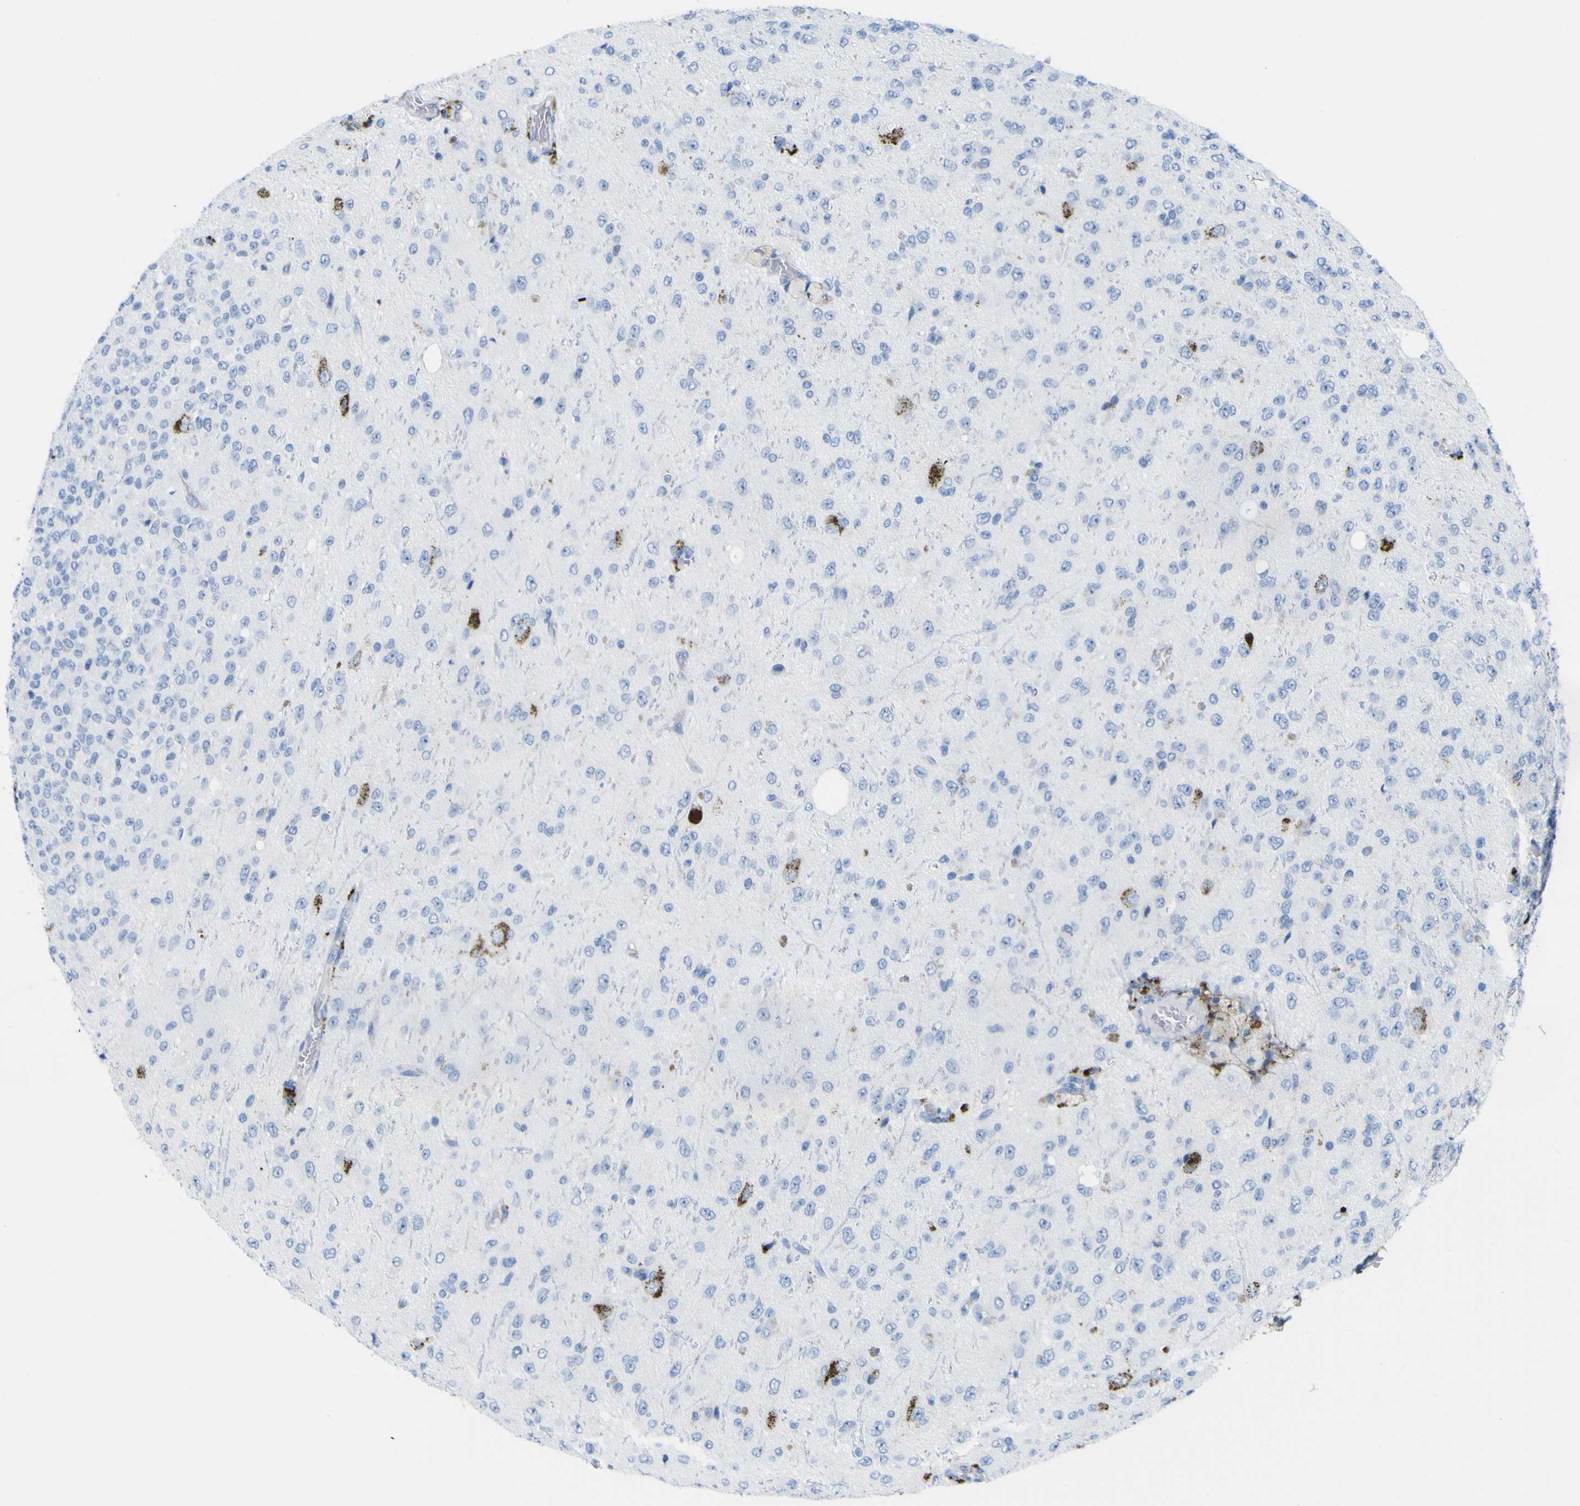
{"staining": {"intensity": "negative", "quantity": "none", "location": "none"}, "tissue": "glioma", "cell_type": "Tumor cells", "image_type": "cancer", "snomed": [{"axis": "morphology", "description": "Glioma, malignant, High grade"}, {"axis": "topography", "description": "pancreas cauda"}], "caption": "IHC histopathology image of neoplastic tissue: malignant glioma (high-grade) stained with DAB (3,3'-diaminobenzidine) reveals no significant protein staining in tumor cells. The staining is performed using DAB brown chromogen with nuclei counter-stained in using hematoxylin.", "gene": "PLD3", "patient": {"sex": "male", "age": 60}}